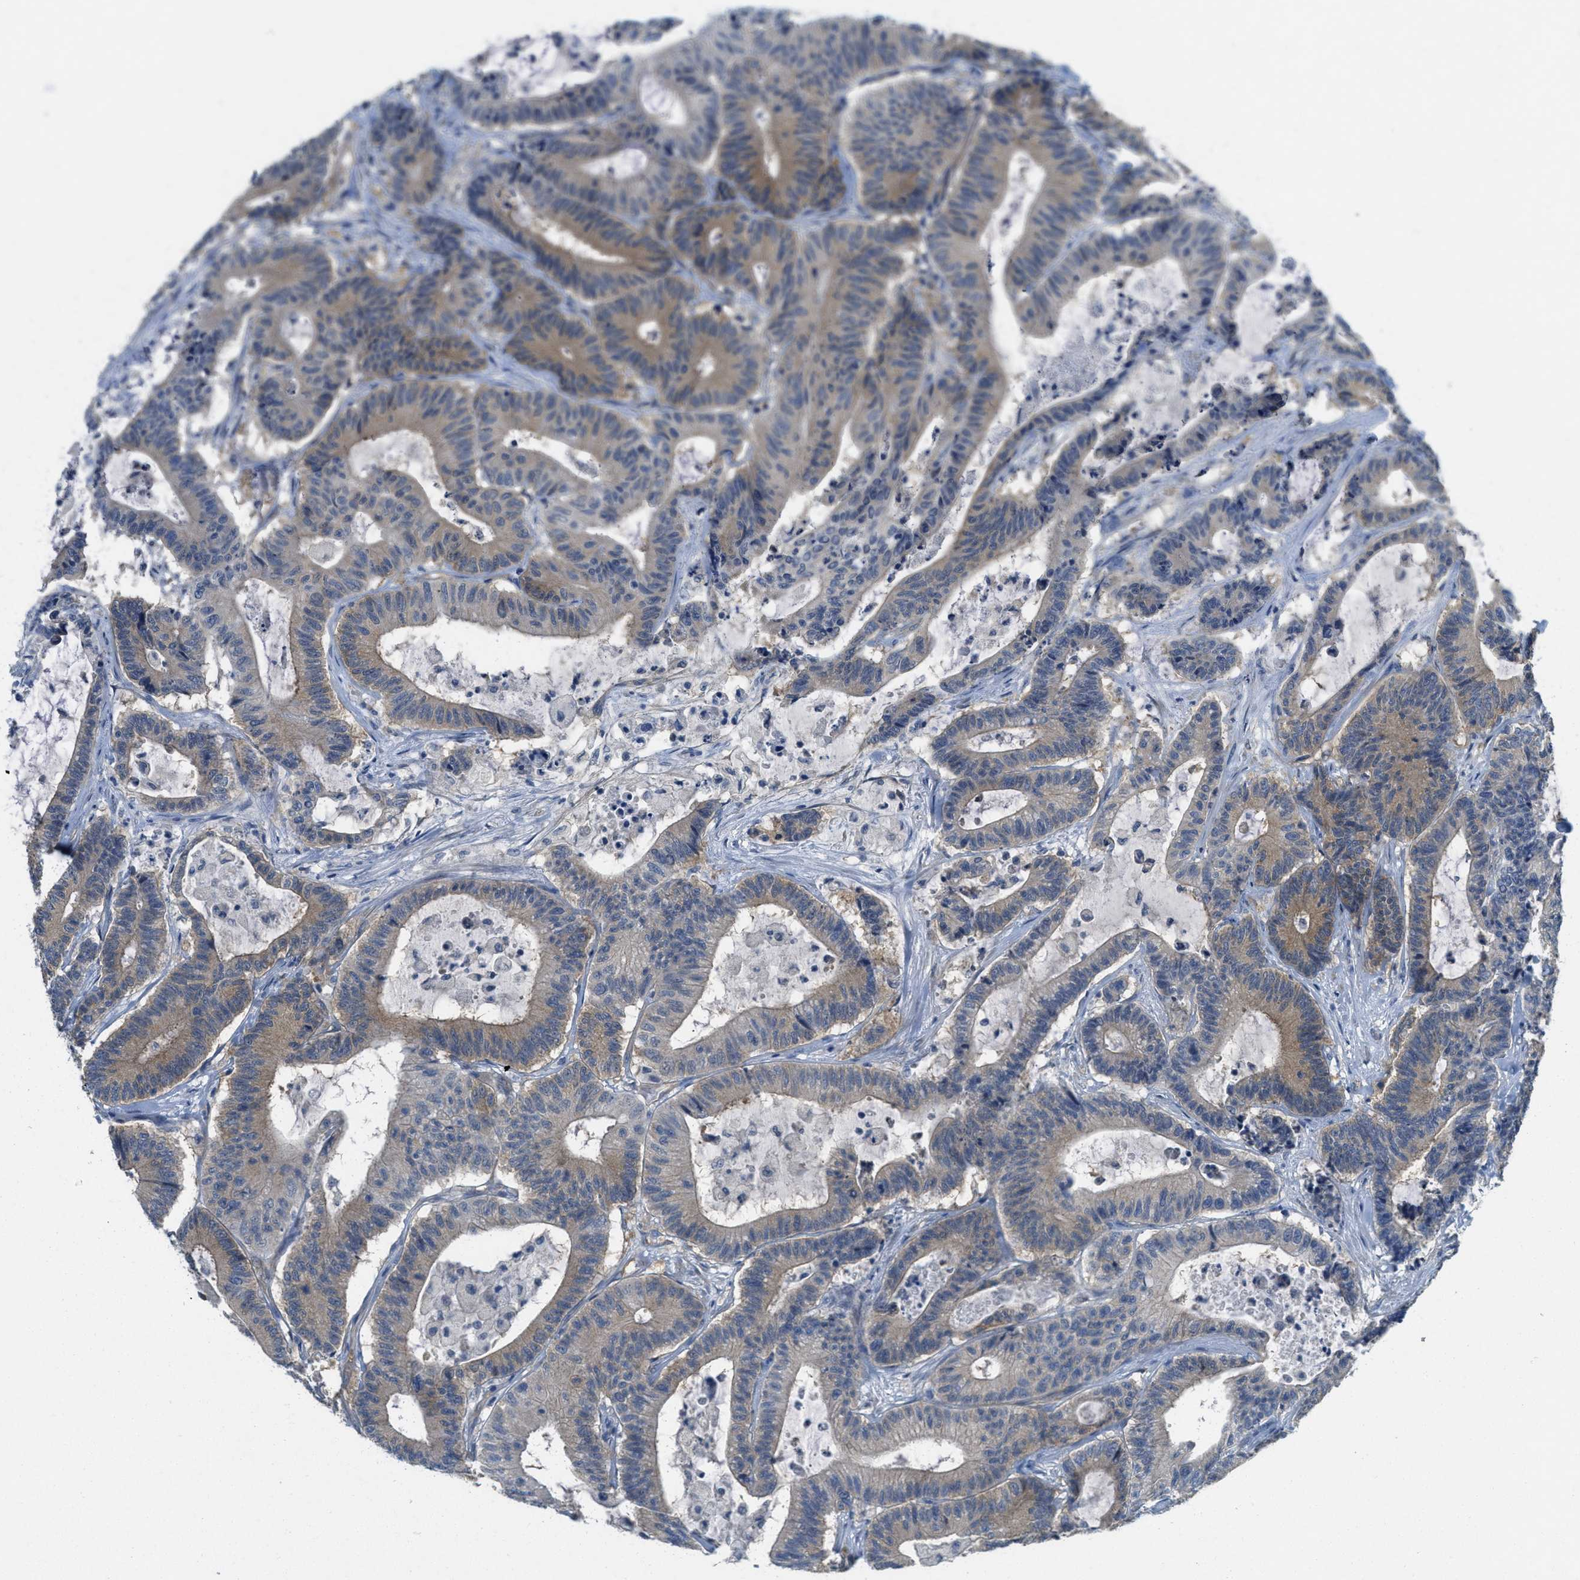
{"staining": {"intensity": "weak", "quantity": ">75%", "location": "cytoplasmic/membranous"}, "tissue": "colorectal cancer", "cell_type": "Tumor cells", "image_type": "cancer", "snomed": [{"axis": "morphology", "description": "Adenocarcinoma, NOS"}, {"axis": "topography", "description": "Colon"}], "caption": "Protein analysis of colorectal adenocarcinoma tissue demonstrates weak cytoplasmic/membranous positivity in about >75% of tumor cells.", "gene": "ZFYVE9", "patient": {"sex": "female", "age": 84}}